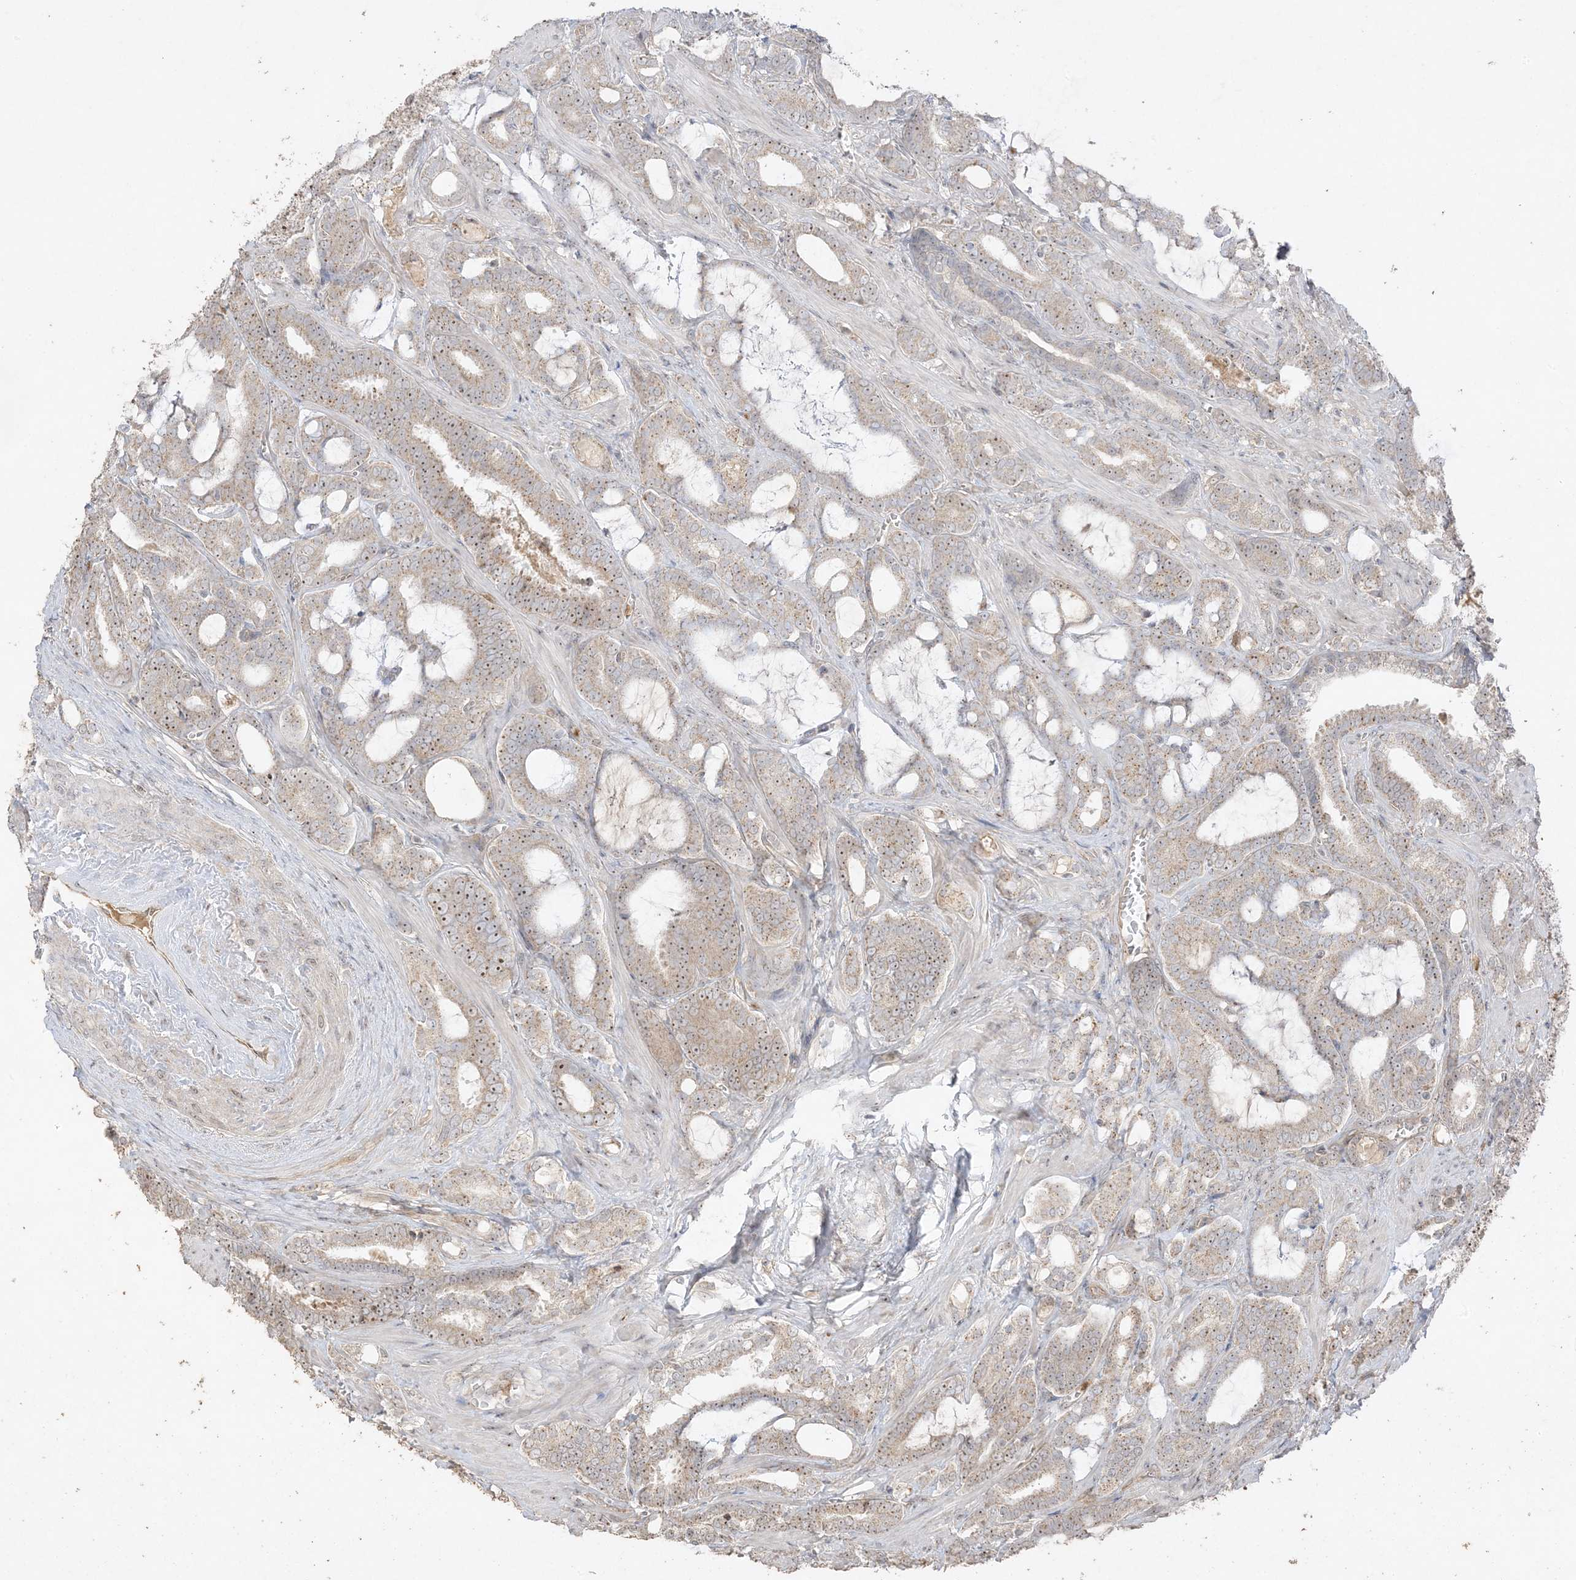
{"staining": {"intensity": "moderate", "quantity": "25%-75%", "location": "nuclear"}, "tissue": "prostate cancer", "cell_type": "Tumor cells", "image_type": "cancer", "snomed": [{"axis": "morphology", "description": "Adenocarcinoma, High grade"}, {"axis": "topography", "description": "Prostate and seminal vesicle, NOS"}], "caption": "Human prostate cancer stained with a brown dye exhibits moderate nuclear positive expression in approximately 25%-75% of tumor cells.", "gene": "DDX18", "patient": {"sex": "male", "age": 67}}